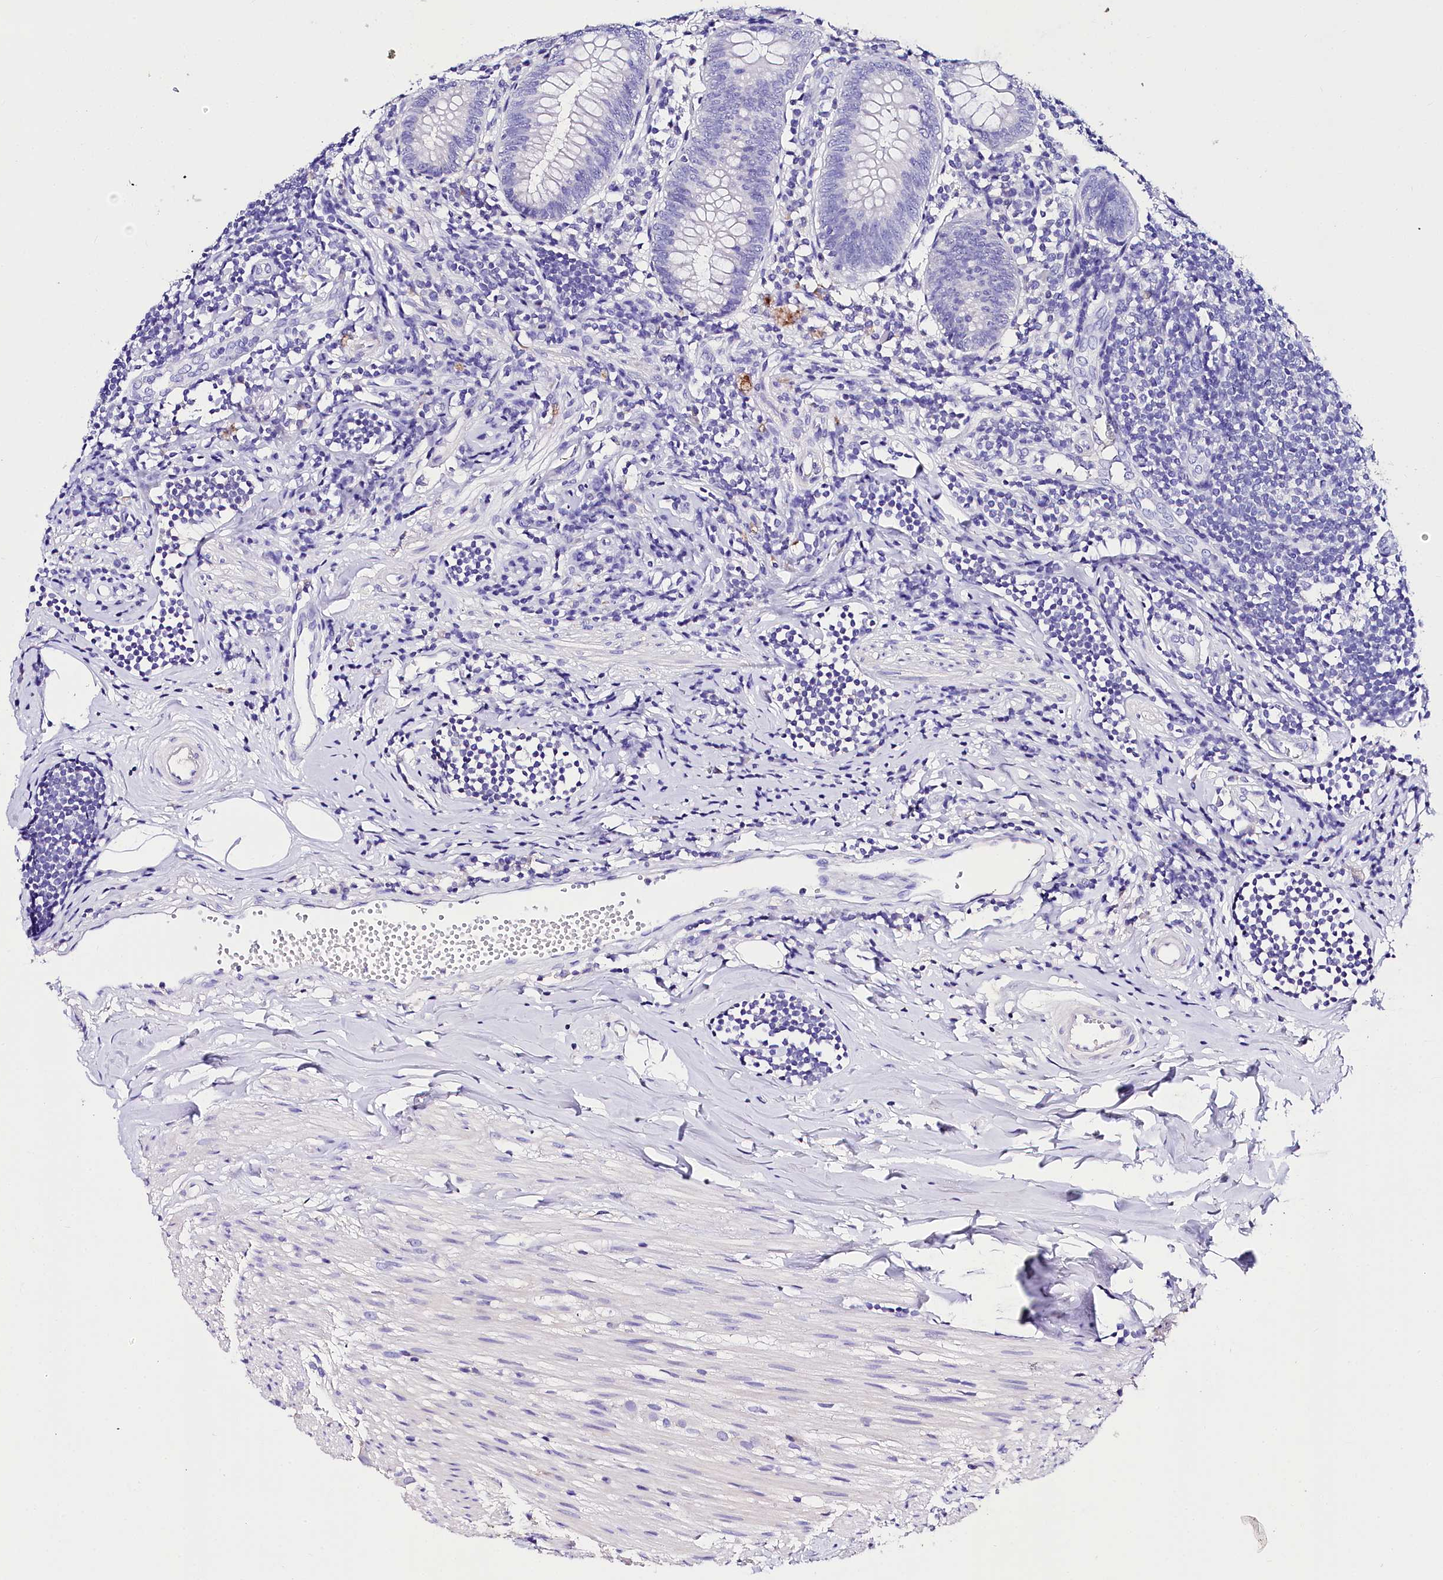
{"staining": {"intensity": "negative", "quantity": "none", "location": "none"}, "tissue": "appendix", "cell_type": "Glandular cells", "image_type": "normal", "snomed": [{"axis": "morphology", "description": "Normal tissue, NOS"}, {"axis": "topography", "description": "Appendix"}], "caption": "Glandular cells show no significant protein positivity in normal appendix. (DAB IHC, high magnification).", "gene": "A2ML1", "patient": {"sex": "female", "age": 54}}